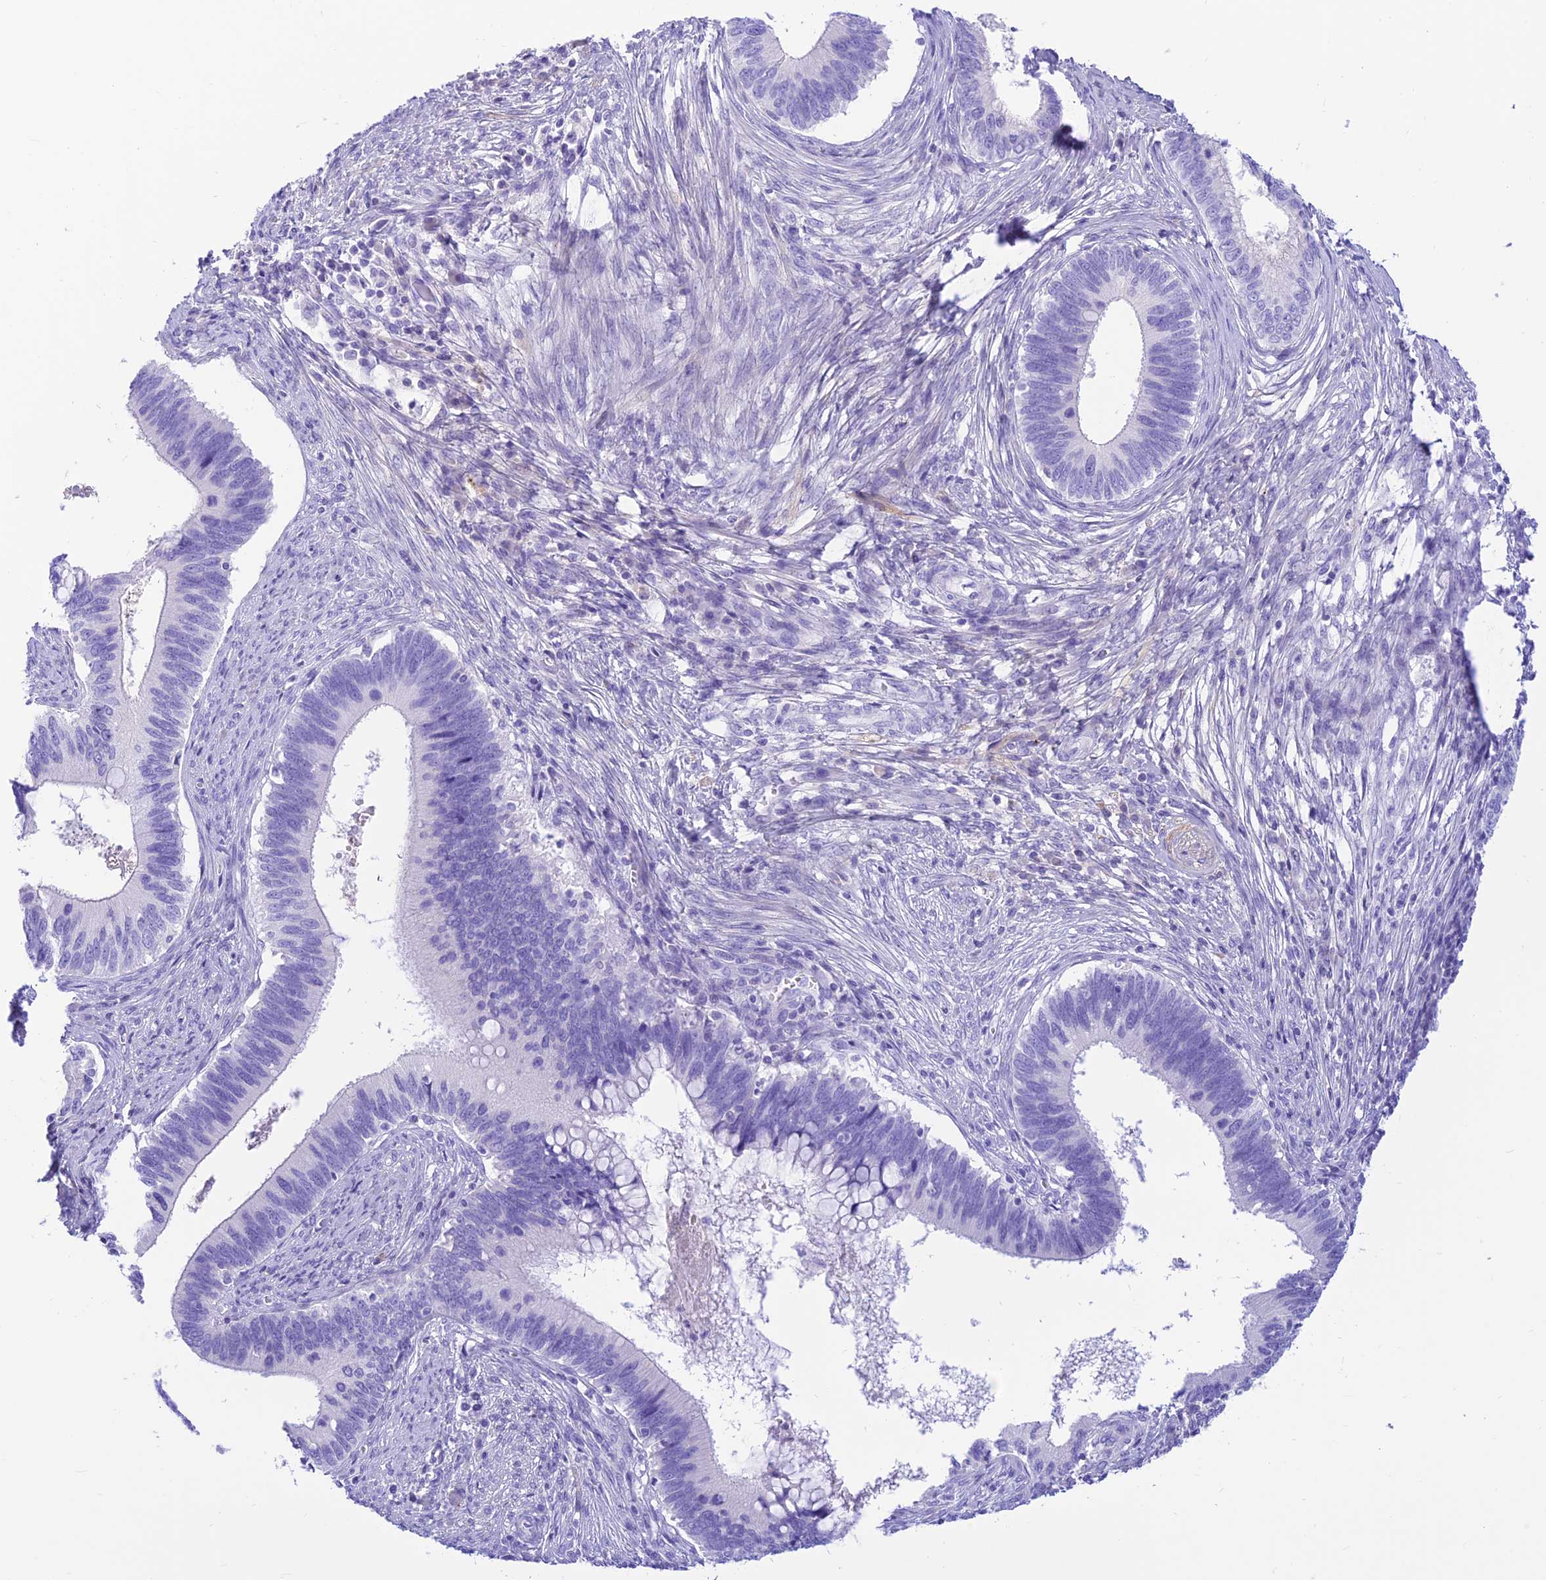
{"staining": {"intensity": "negative", "quantity": "none", "location": "none"}, "tissue": "cervical cancer", "cell_type": "Tumor cells", "image_type": "cancer", "snomed": [{"axis": "morphology", "description": "Adenocarcinoma, NOS"}, {"axis": "topography", "description": "Cervix"}], "caption": "Micrograph shows no significant protein staining in tumor cells of cervical cancer.", "gene": "PRNP", "patient": {"sex": "female", "age": 42}}